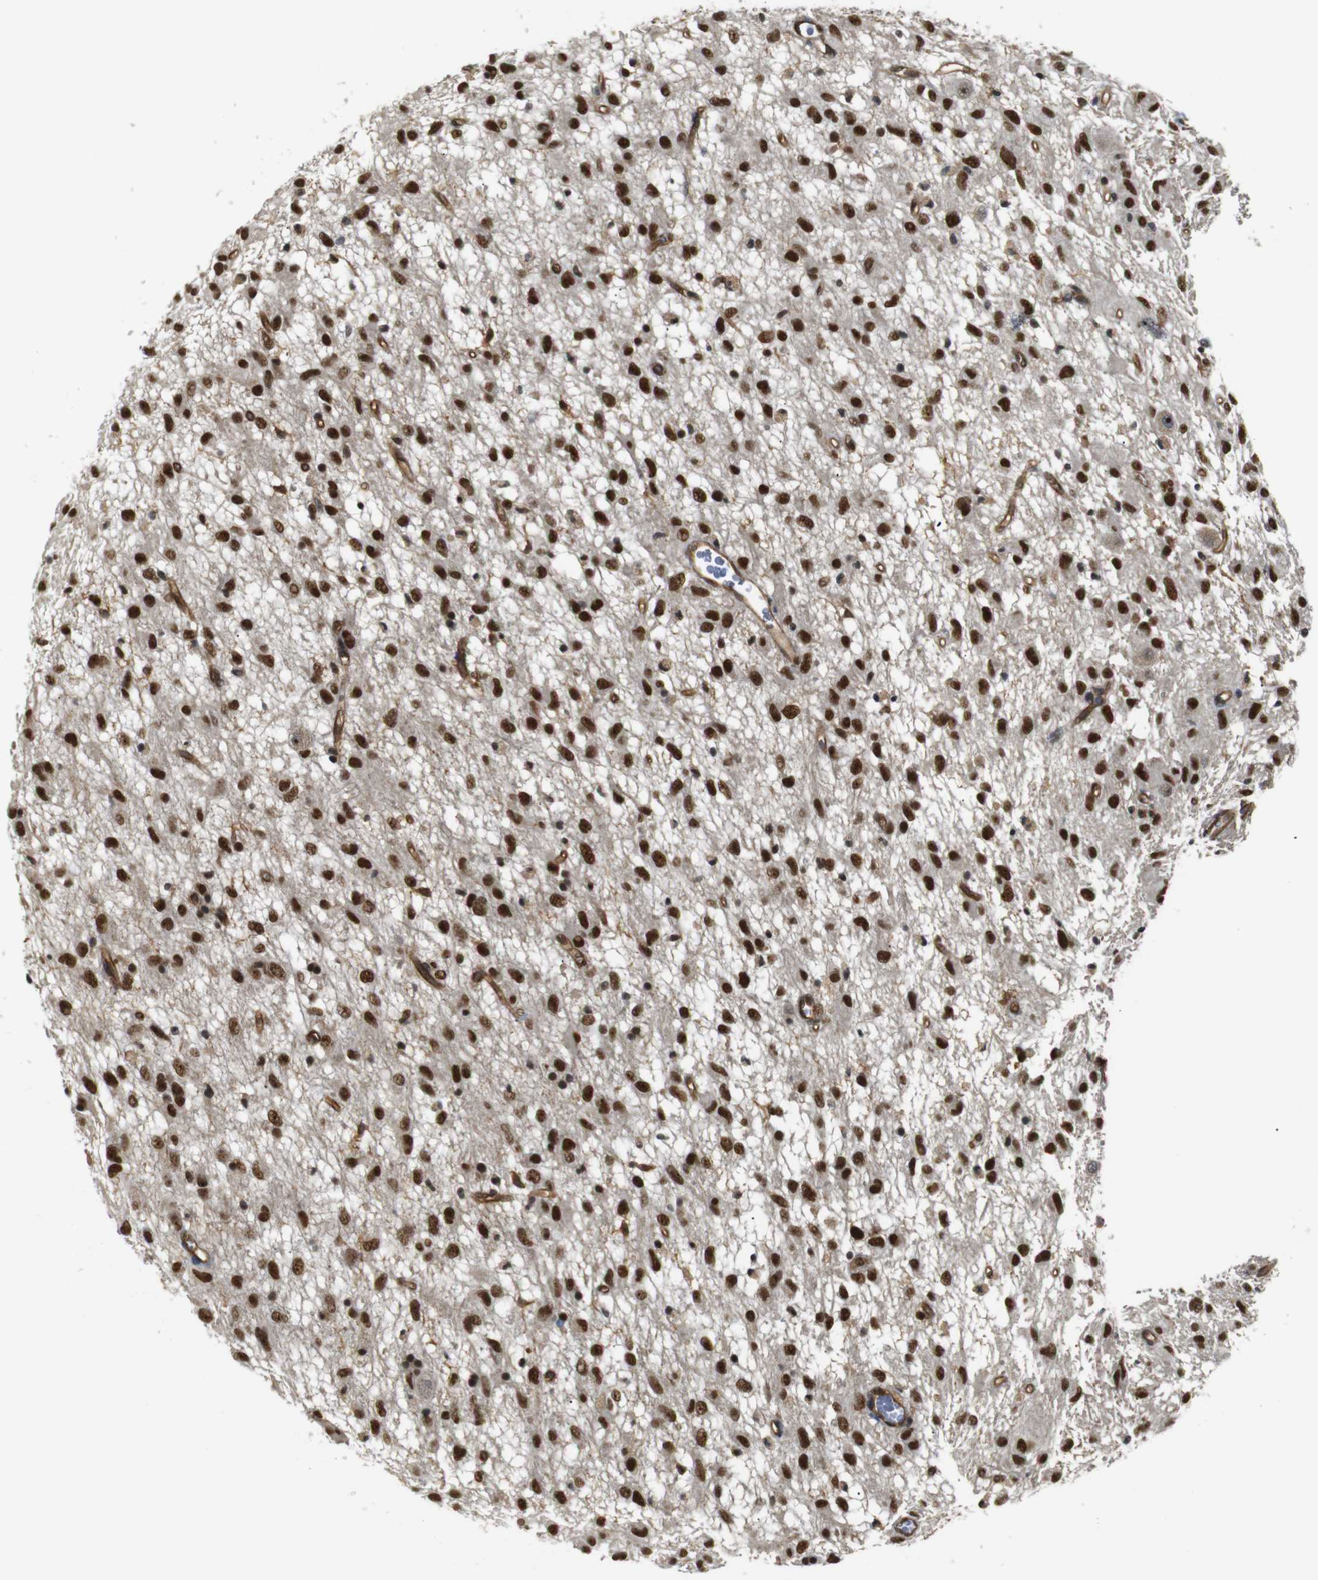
{"staining": {"intensity": "strong", "quantity": ">75%", "location": "nuclear"}, "tissue": "glioma", "cell_type": "Tumor cells", "image_type": "cancer", "snomed": [{"axis": "morphology", "description": "Glioma, malignant, Low grade"}, {"axis": "topography", "description": "Brain"}], "caption": "A histopathology image of human glioma stained for a protein demonstrates strong nuclear brown staining in tumor cells. The protein is stained brown, and the nuclei are stained in blue (DAB IHC with brightfield microscopy, high magnification).", "gene": "PARN", "patient": {"sex": "male", "age": 77}}